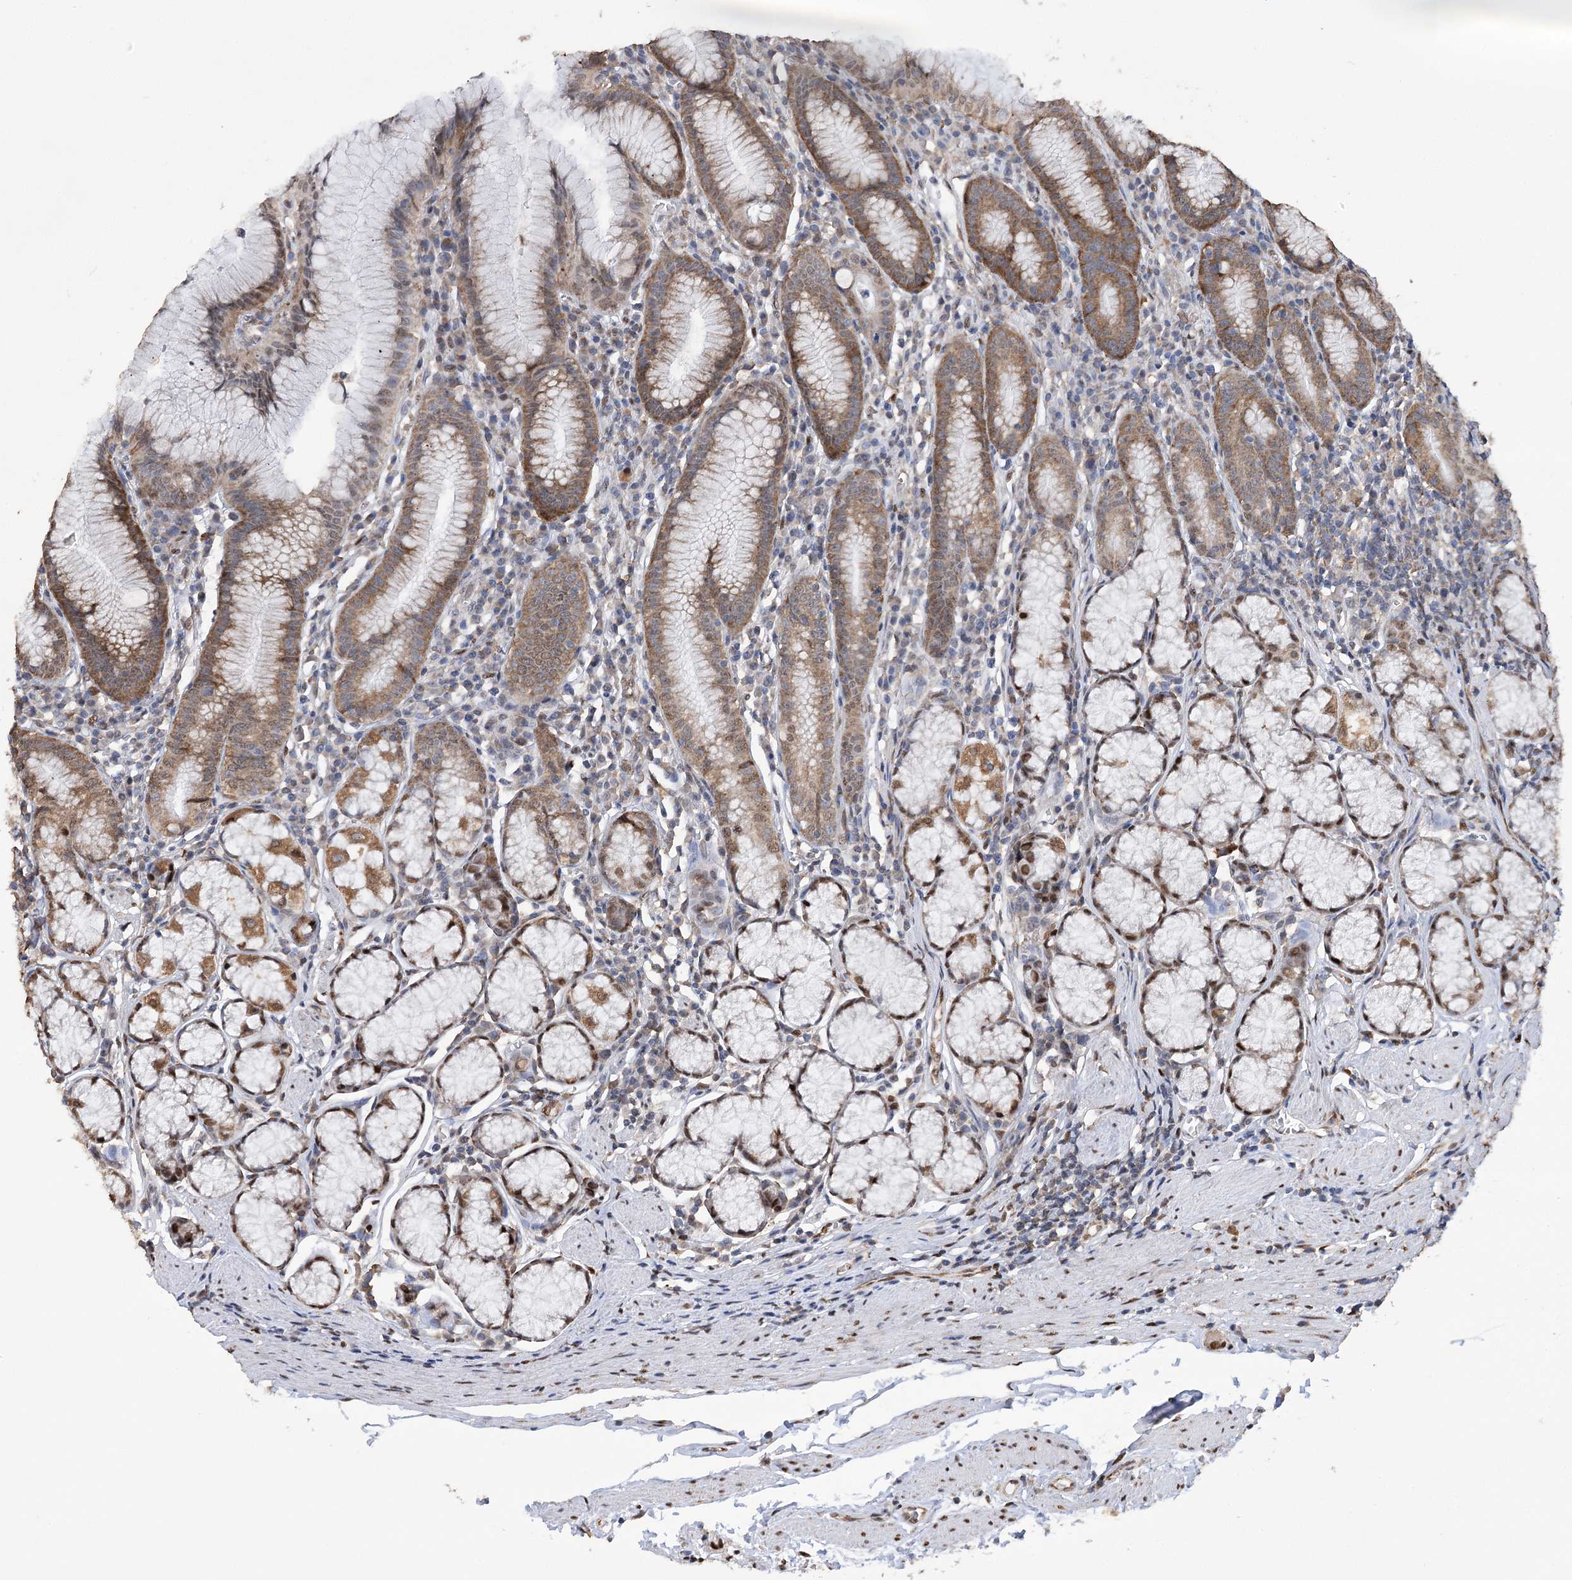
{"staining": {"intensity": "strong", "quantity": "25%-75%", "location": "cytoplasmic/membranous"}, "tissue": "stomach", "cell_type": "Glandular cells", "image_type": "normal", "snomed": [{"axis": "morphology", "description": "Normal tissue, NOS"}, {"axis": "topography", "description": "Stomach"}], "caption": "IHC staining of normal stomach, which demonstrates high levels of strong cytoplasmic/membranous expression in approximately 25%-75% of glandular cells indicating strong cytoplasmic/membranous protein positivity. The staining was performed using DAB (3,3'-diaminobenzidine) (brown) for protein detection and nuclei were counterstained in hematoxylin (blue).", "gene": "NFU1", "patient": {"sex": "male", "age": 55}}